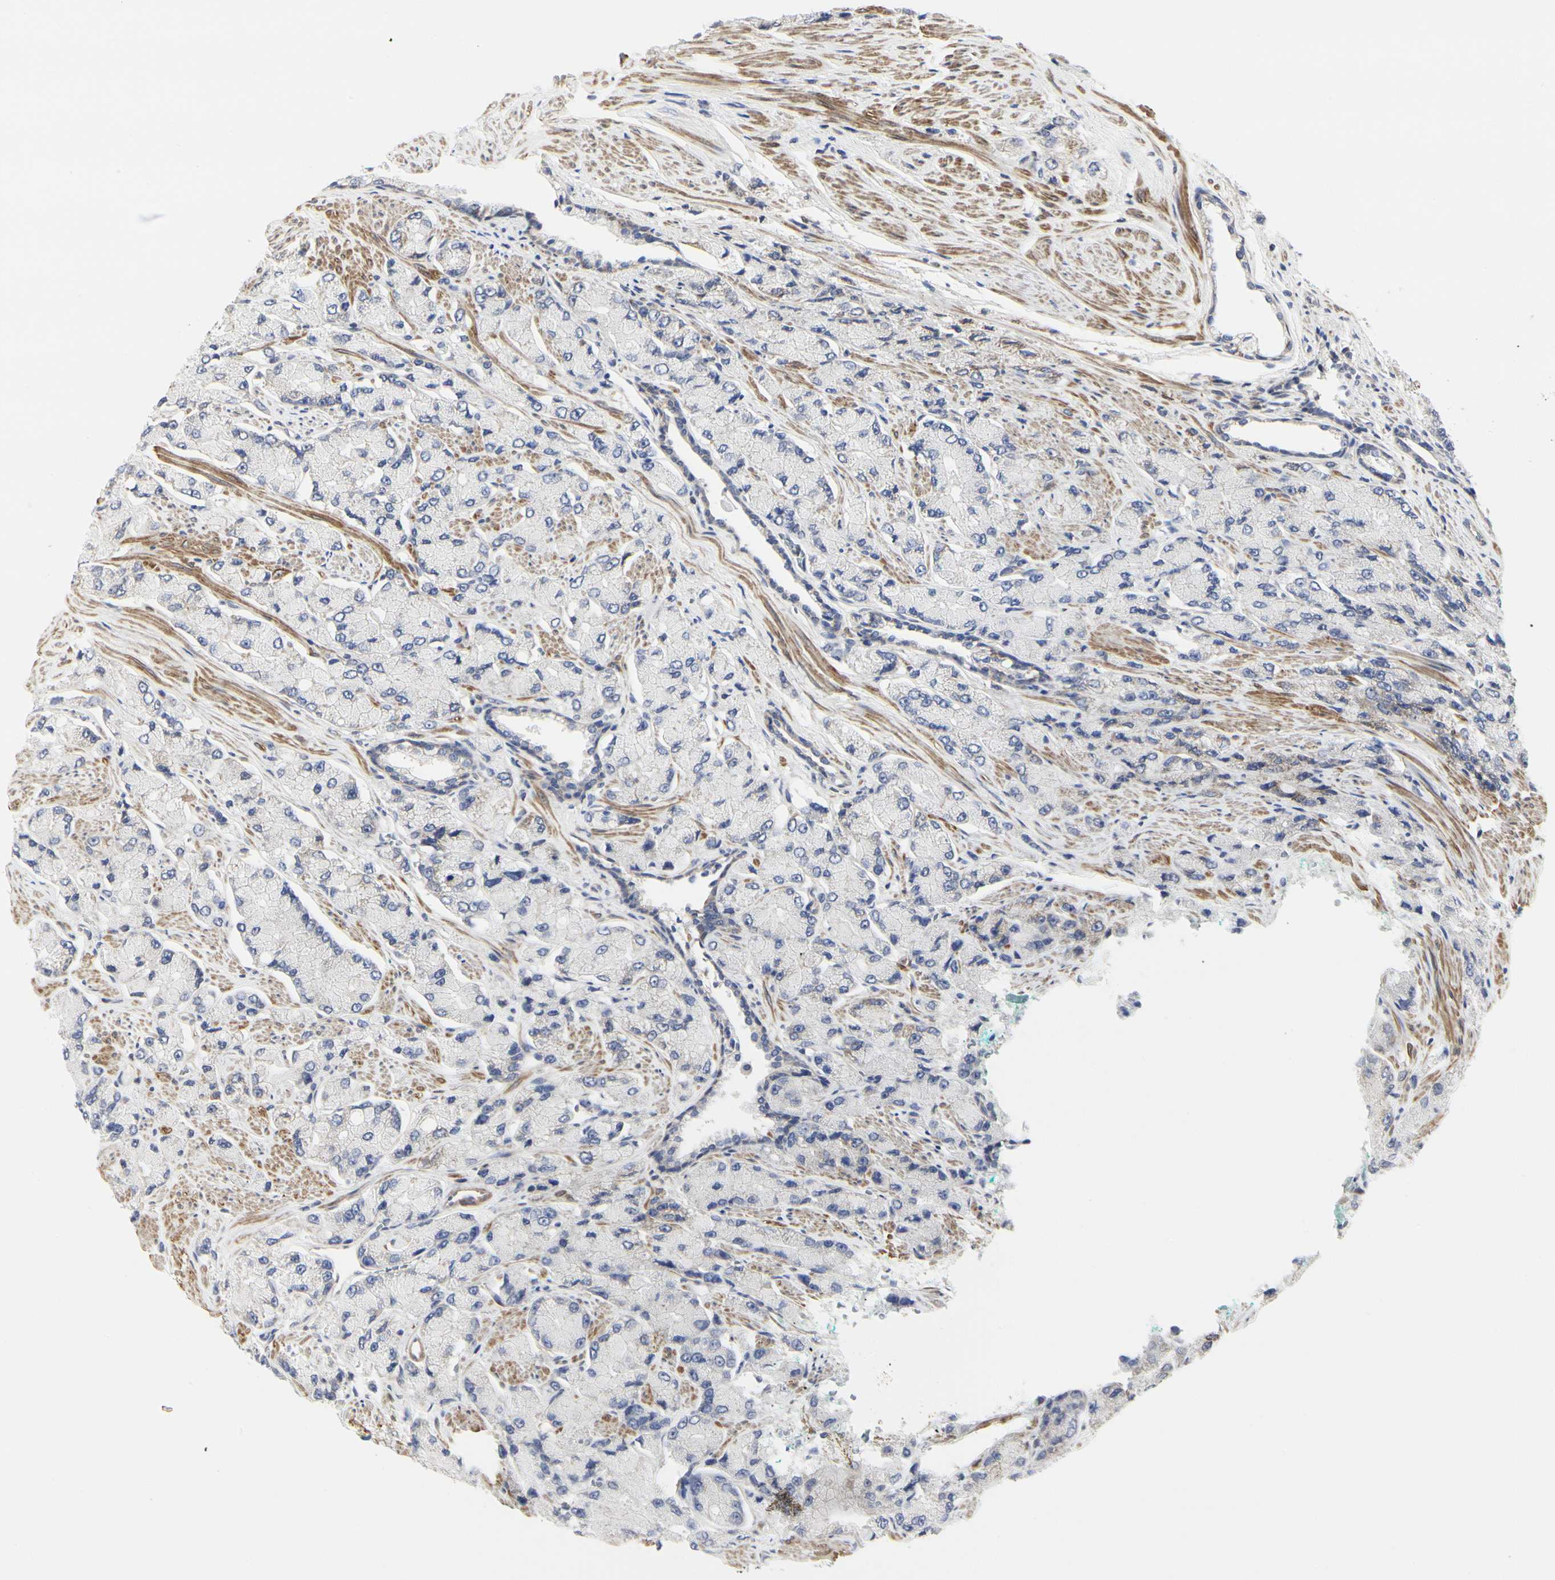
{"staining": {"intensity": "negative", "quantity": "none", "location": "none"}, "tissue": "prostate cancer", "cell_type": "Tumor cells", "image_type": "cancer", "snomed": [{"axis": "morphology", "description": "Adenocarcinoma, High grade"}, {"axis": "topography", "description": "Prostate"}], "caption": "There is no significant positivity in tumor cells of prostate cancer.", "gene": "SHANK2", "patient": {"sex": "male", "age": 58}}